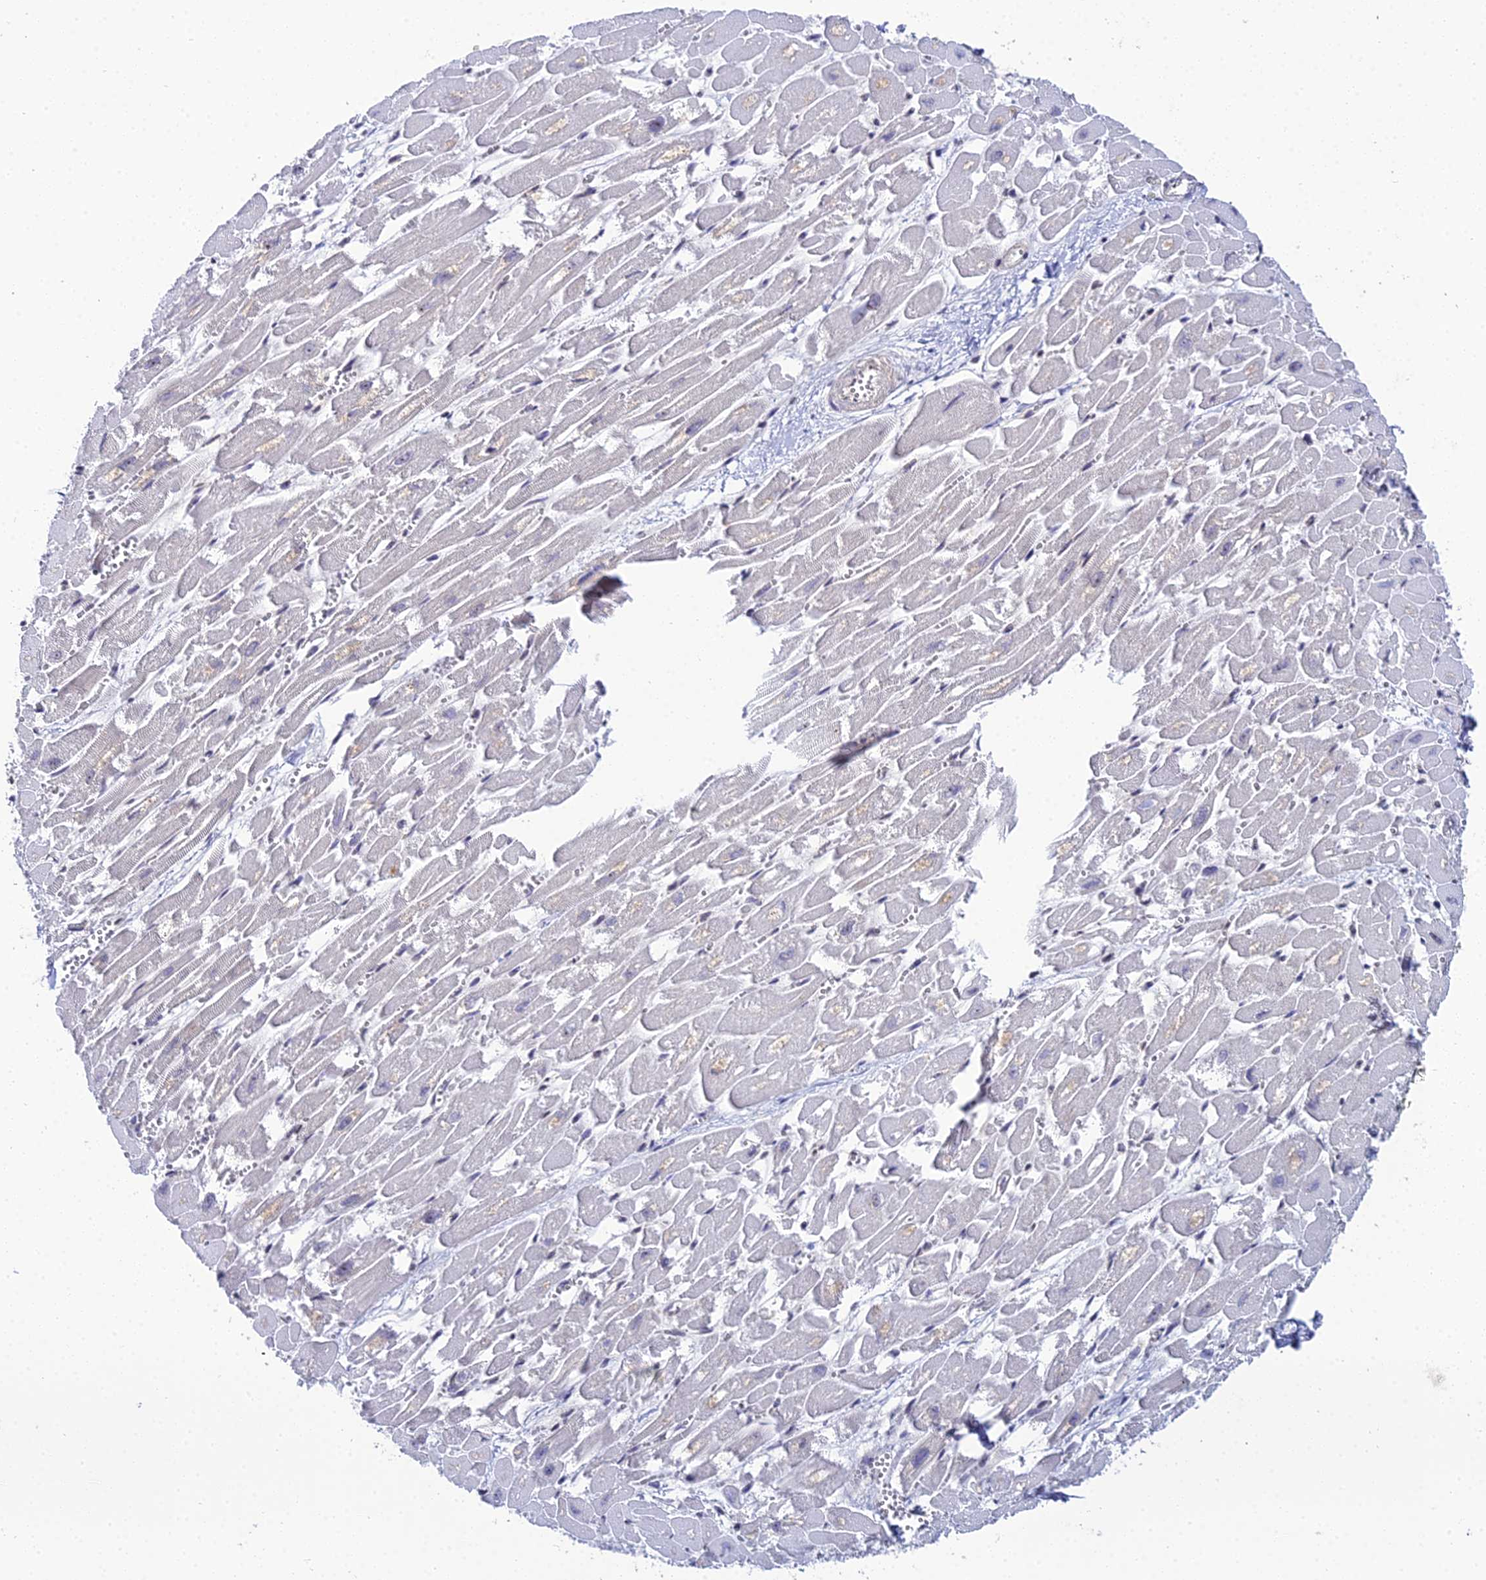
{"staining": {"intensity": "negative", "quantity": "none", "location": "none"}, "tissue": "heart muscle", "cell_type": "Cardiomyocytes", "image_type": "normal", "snomed": [{"axis": "morphology", "description": "Normal tissue, NOS"}, {"axis": "topography", "description": "Heart"}], "caption": "DAB (3,3'-diaminobenzidine) immunohistochemical staining of benign heart muscle shows no significant positivity in cardiomyocytes.", "gene": "EXOSC3", "patient": {"sex": "male", "age": 54}}